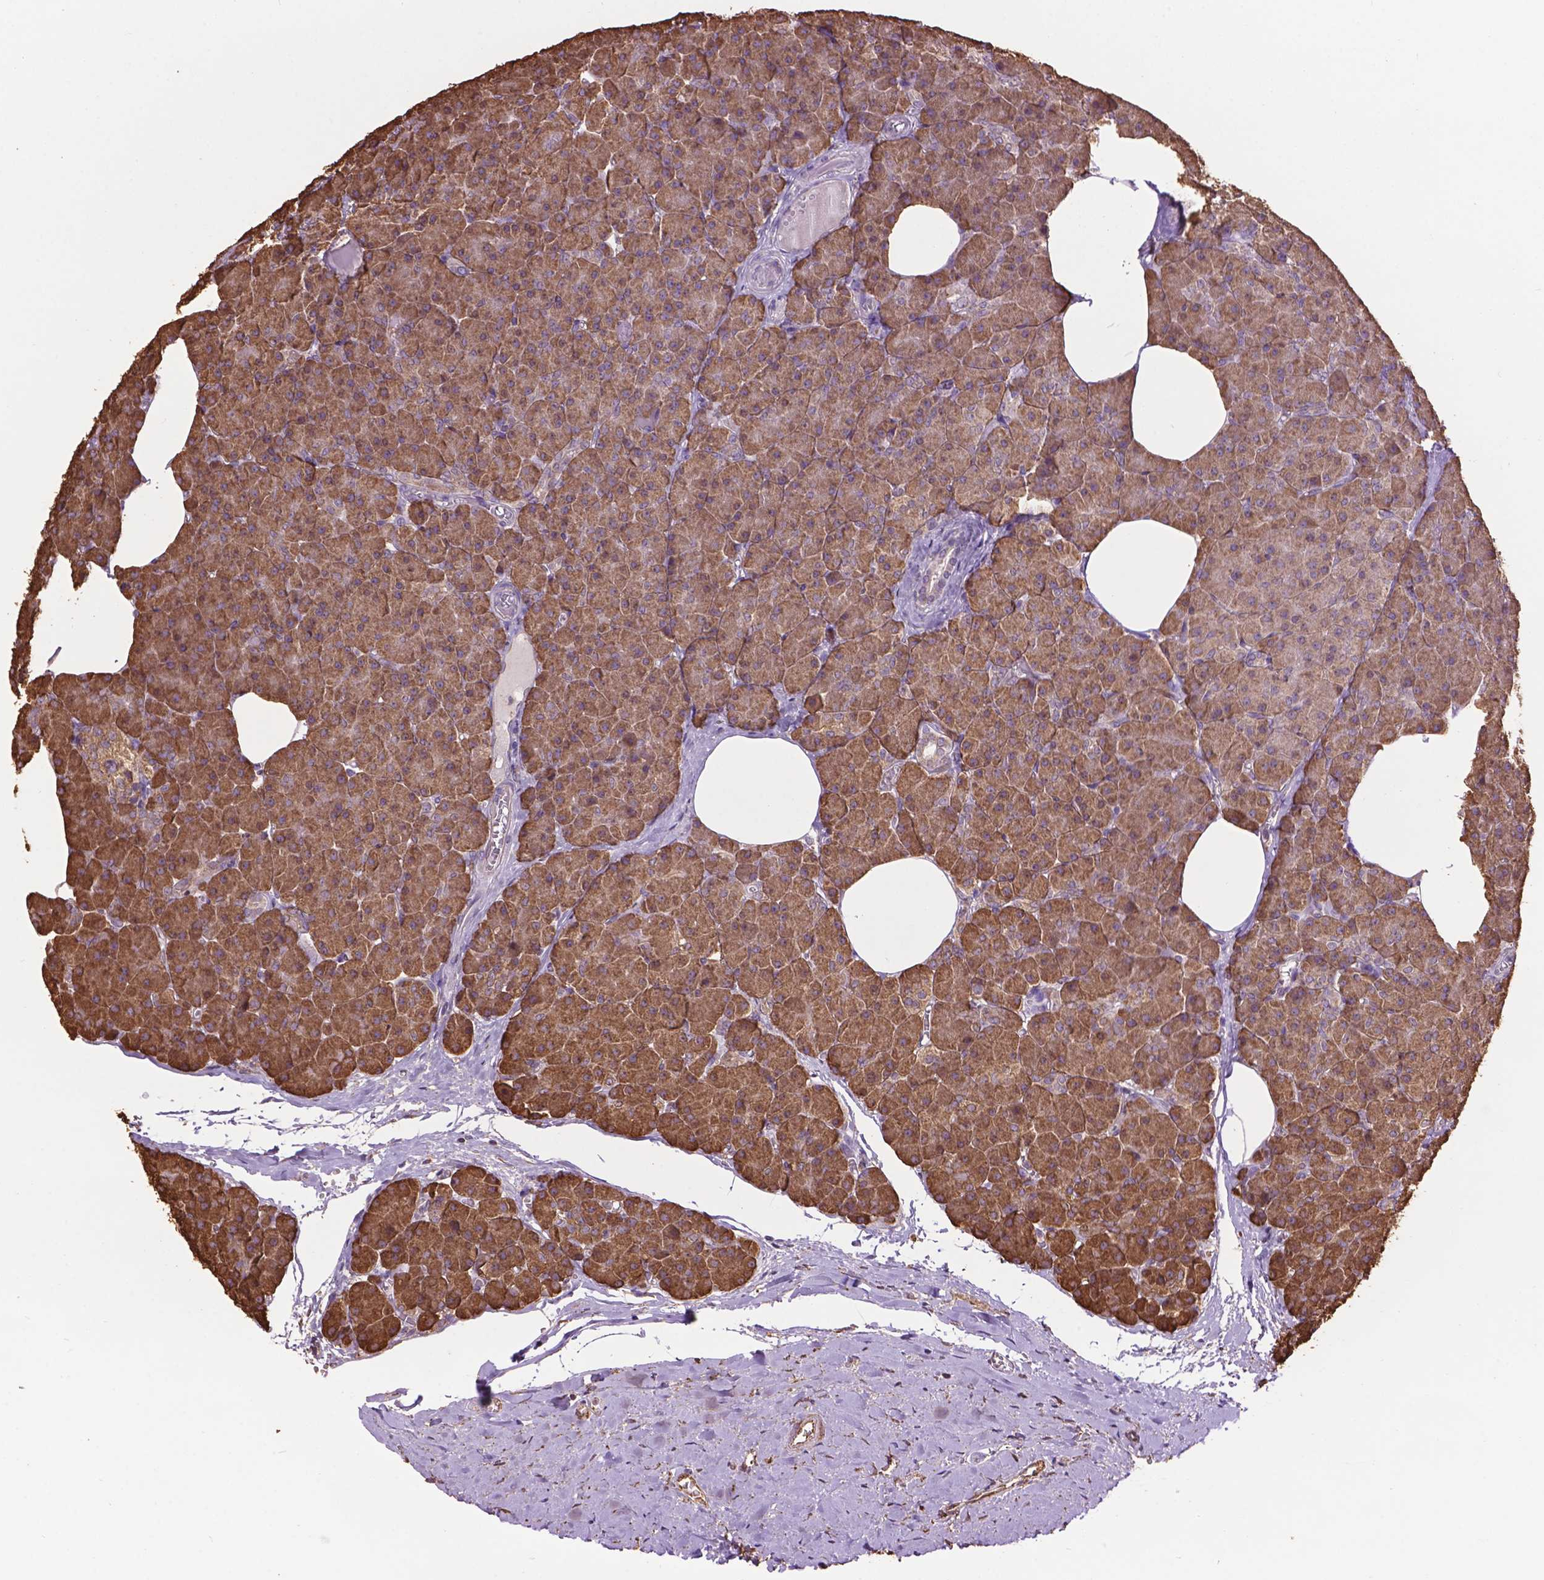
{"staining": {"intensity": "moderate", "quantity": ">75%", "location": "cytoplasmic/membranous"}, "tissue": "pancreas", "cell_type": "Exocrine glandular cells", "image_type": "normal", "snomed": [{"axis": "morphology", "description": "Normal tissue, NOS"}, {"axis": "topography", "description": "Pancreas"}], "caption": "Immunohistochemistry (IHC) of unremarkable pancreas displays medium levels of moderate cytoplasmic/membranous staining in about >75% of exocrine glandular cells.", "gene": "PPP2R5E", "patient": {"sex": "female", "age": 45}}